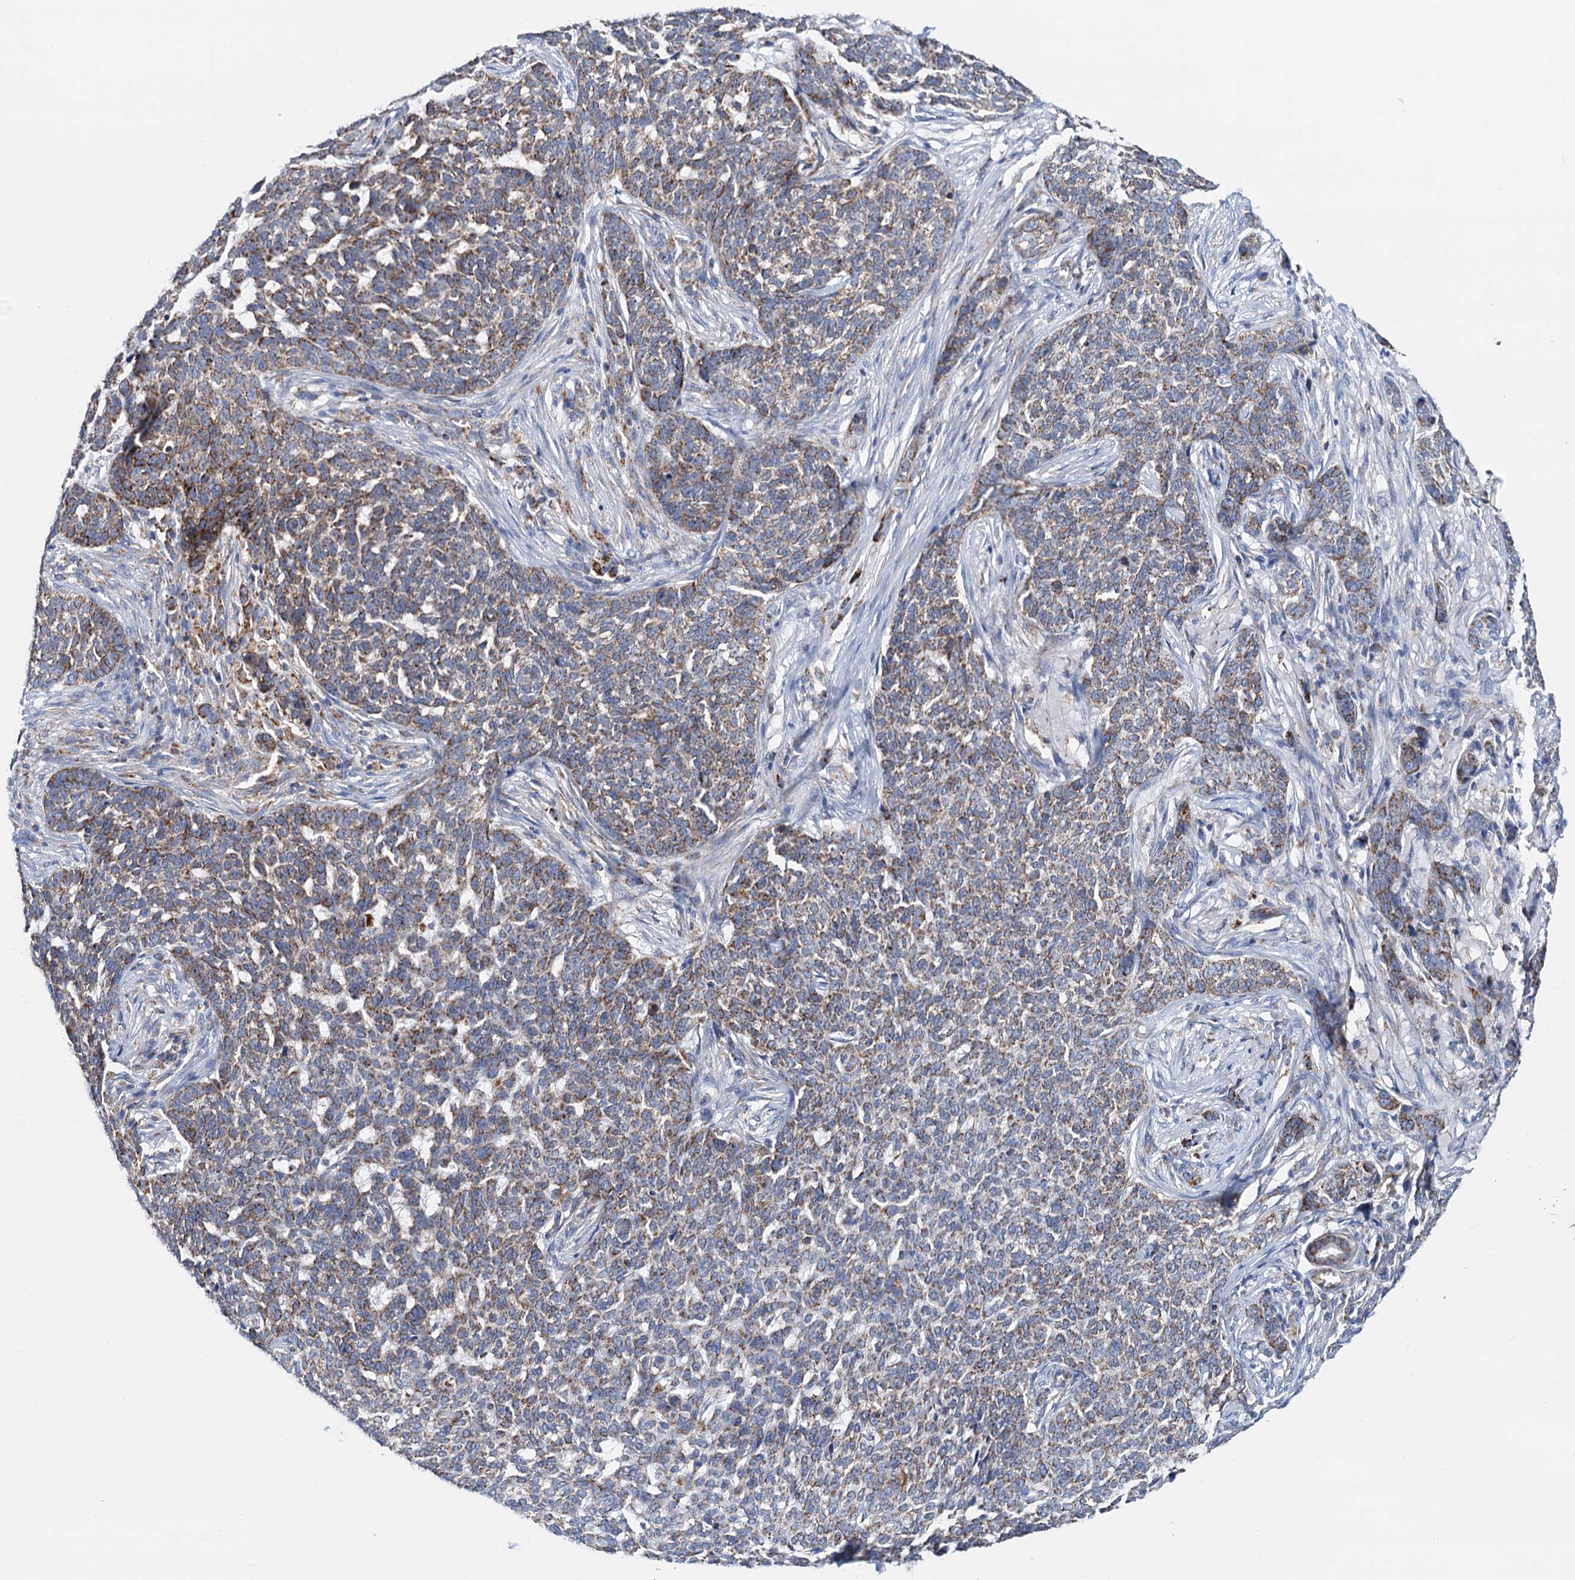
{"staining": {"intensity": "moderate", "quantity": ">75%", "location": "cytoplasmic/membranous"}, "tissue": "skin cancer", "cell_type": "Tumor cells", "image_type": "cancer", "snomed": [{"axis": "morphology", "description": "Basal cell carcinoma"}, {"axis": "topography", "description": "Skin"}], "caption": "About >75% of tumor cells in human skin cancer (basal cell carcinoma) exhibit moderate cytoplasmic/membranous protein positivity as visualized by brown immunohistochemical staining.", "gene": "C2CD3", "patient": {"sex": "male", "age": 85}}